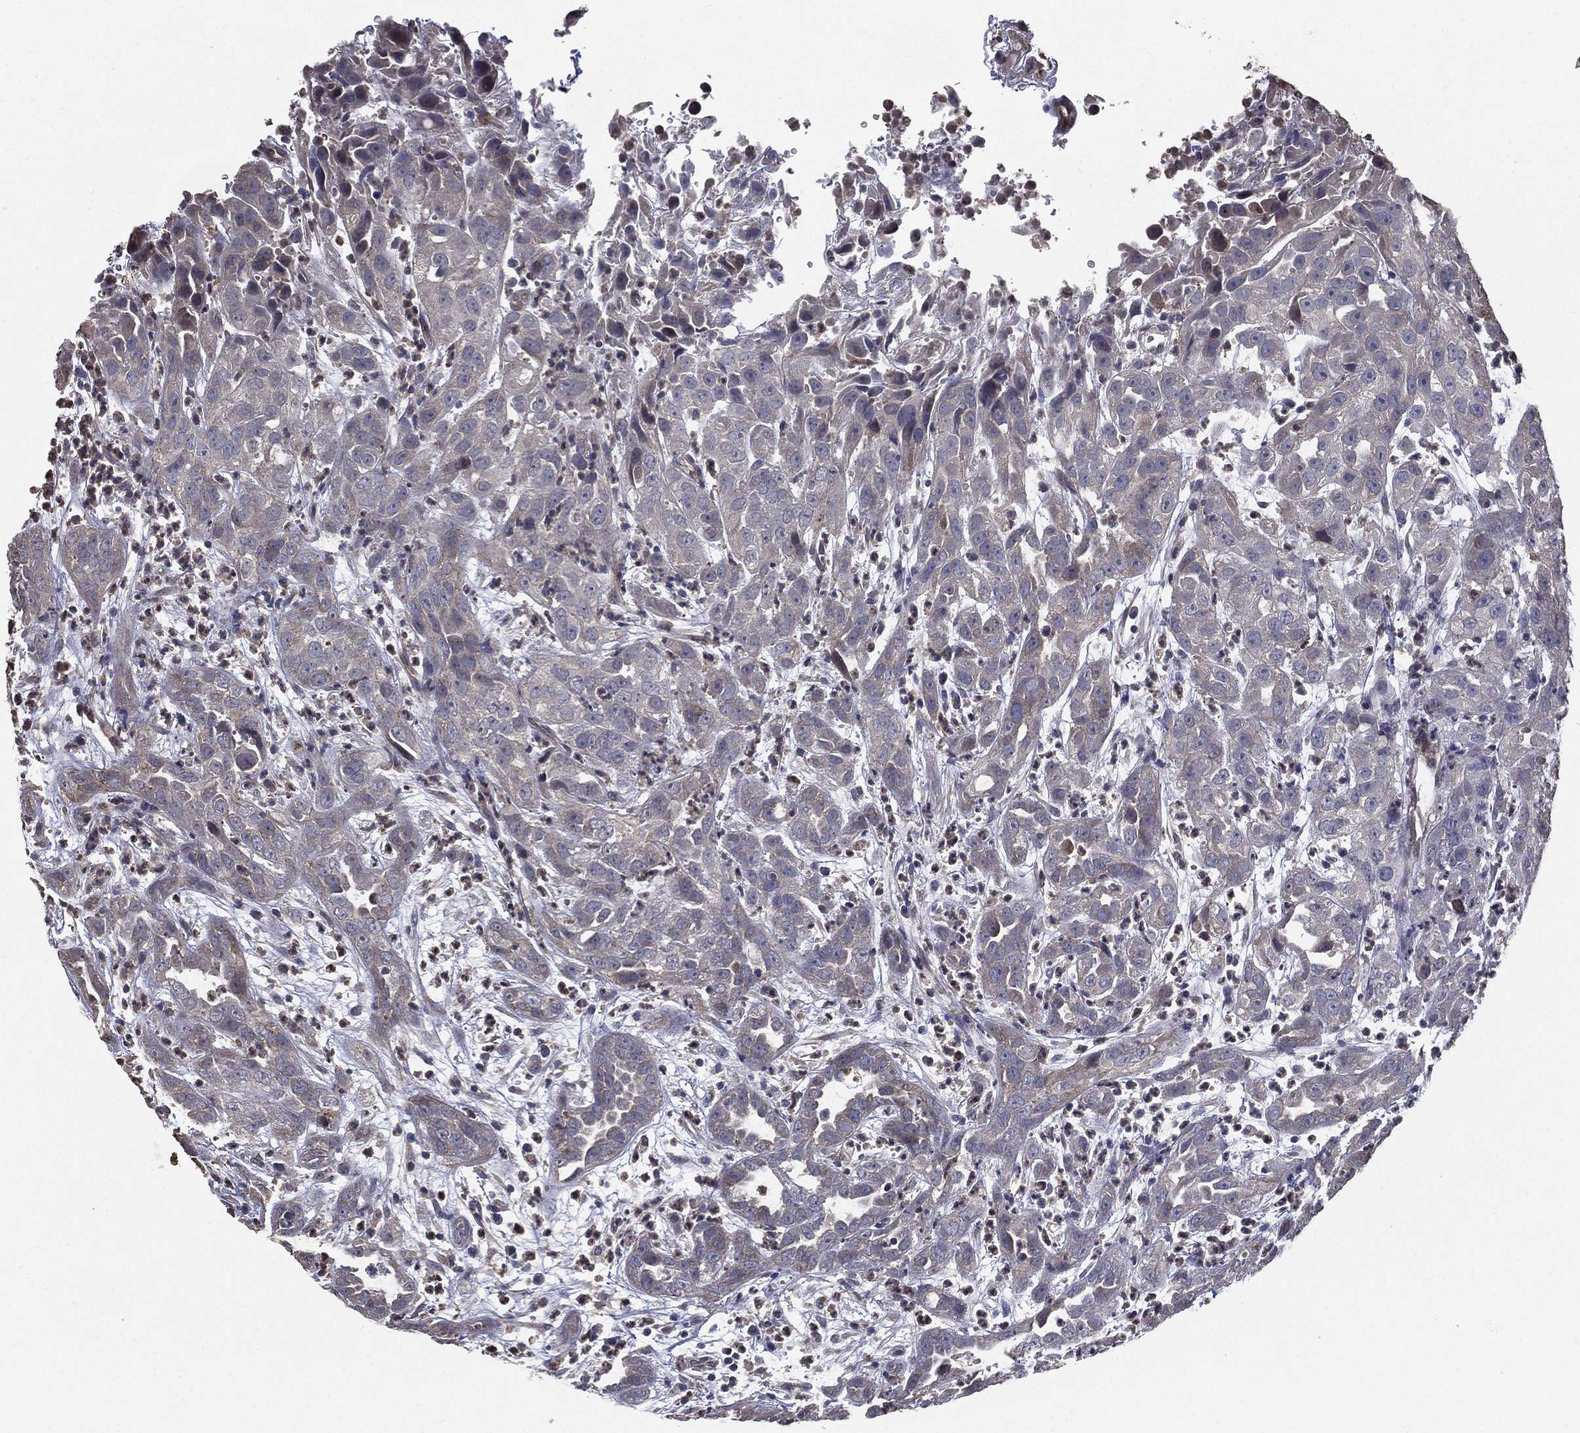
{"staining": {"intensity": "negative", "quantity": "none", "location": "none"}, "tissue": "urothelial cancer", "cell_type": "Tumor cells", "image_type": "cancer", "snomed": [{"axis": "morphology", "description": "Urothelial carcinoma, High grade"}, {"axis": "topography", "description": "Urinary bladder"}], "caption": "Immunohistochemical staining of human urothelial cancer reveals no significant staining in tumor cells.", "gene": "SERPINB2", "patient": {"sex": "female", "age": 41}}